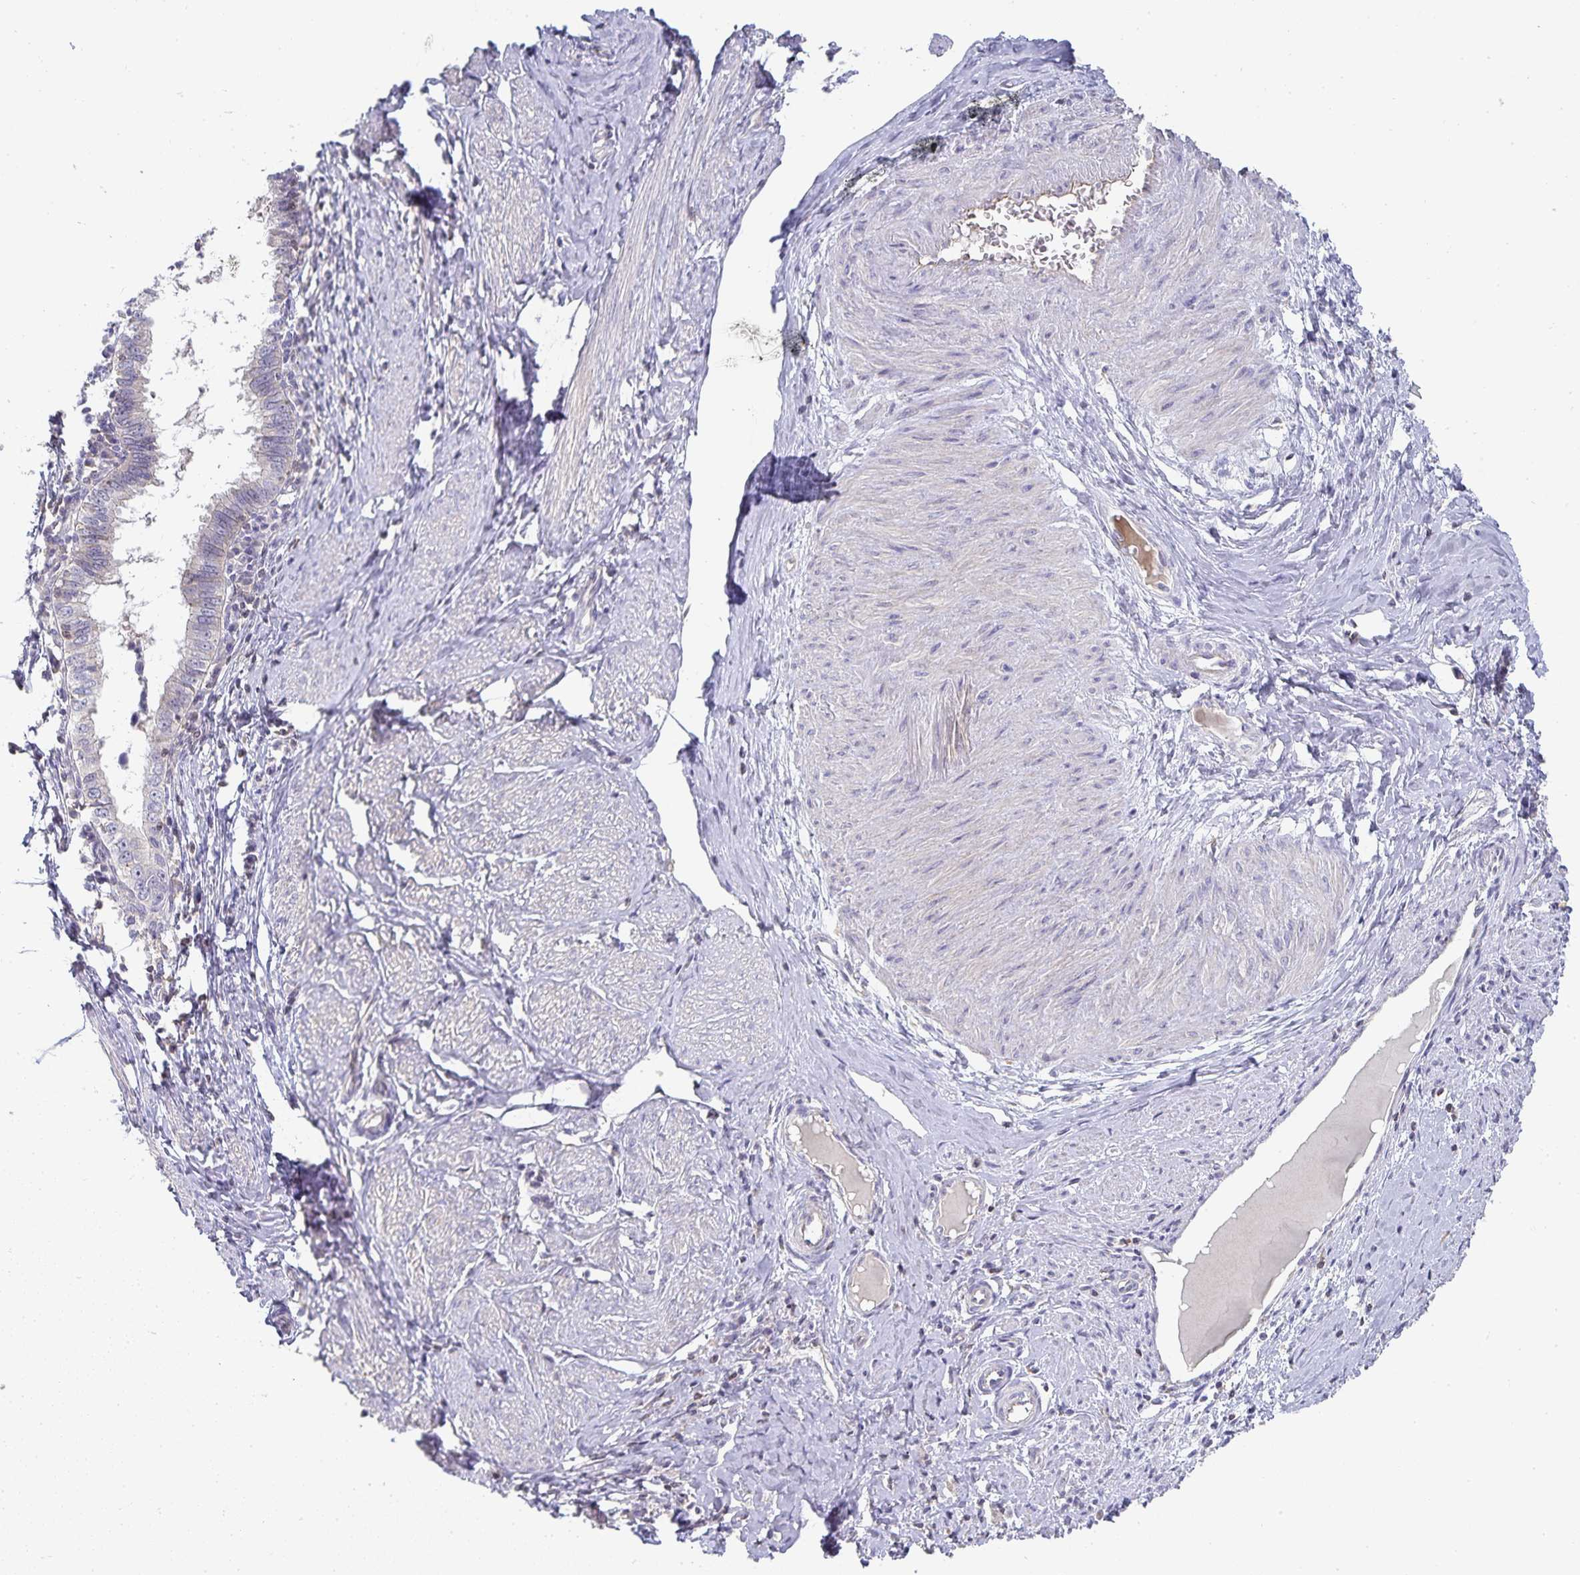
{"staining": {"intensity": "negative", "quantity": "none", "location": "none"}, "tissue": "cervical cancer", "cell_type": "Tumor cells", "image_type": "cancer", "snomed": [{"axis": "morphology", "description": "Adenocarcinoma, NOS"}, {"axis": "topography", "description": "Cervix"}], "caption": "Tumor cells are negative for protein expression in human cervical adenocarcinoma.", "gene": "GATA3", "patient": {"sex": "female", "age": 36}}